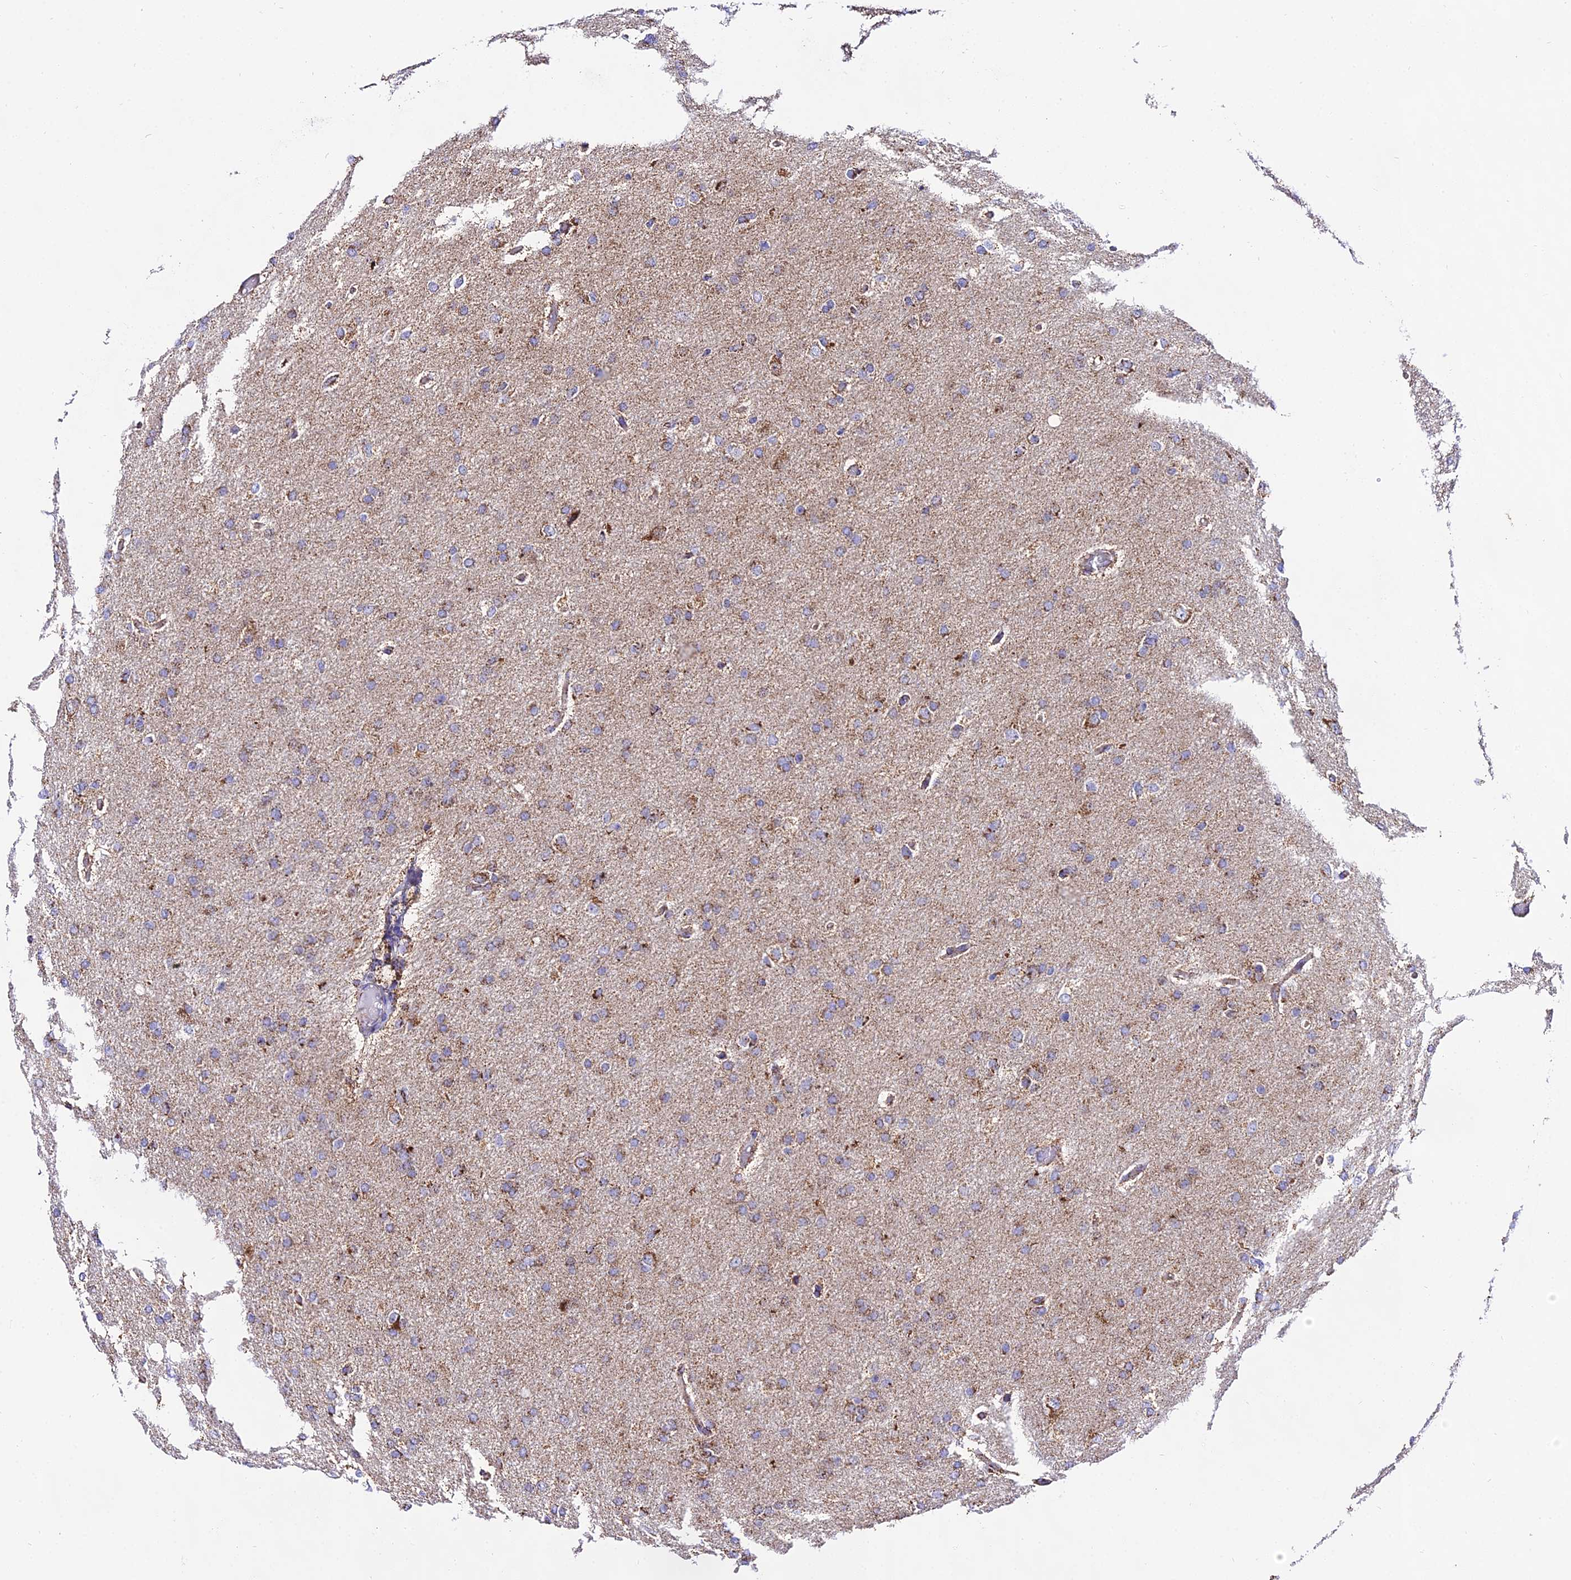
{"staining": {"intensity": "moderate", "quantity": ">75%", "location": "cytoplasmic/membranous"}, "tissue": "glioma", "cell_type": "Tumor cells", "image_type": "cancer", "snomed": [{"axis": "morphology", "description": "Glioma, malignant, High grade"}, {"axis": "topography", "description": "Cerebral cortex"}], "caption": "Glioma tissue reveals moderate cytoplasmic/membranous expression in approximately >75% of tumor cells", "gene": "ATP5PD", "patient": {"sex": "female", "age": 36}}